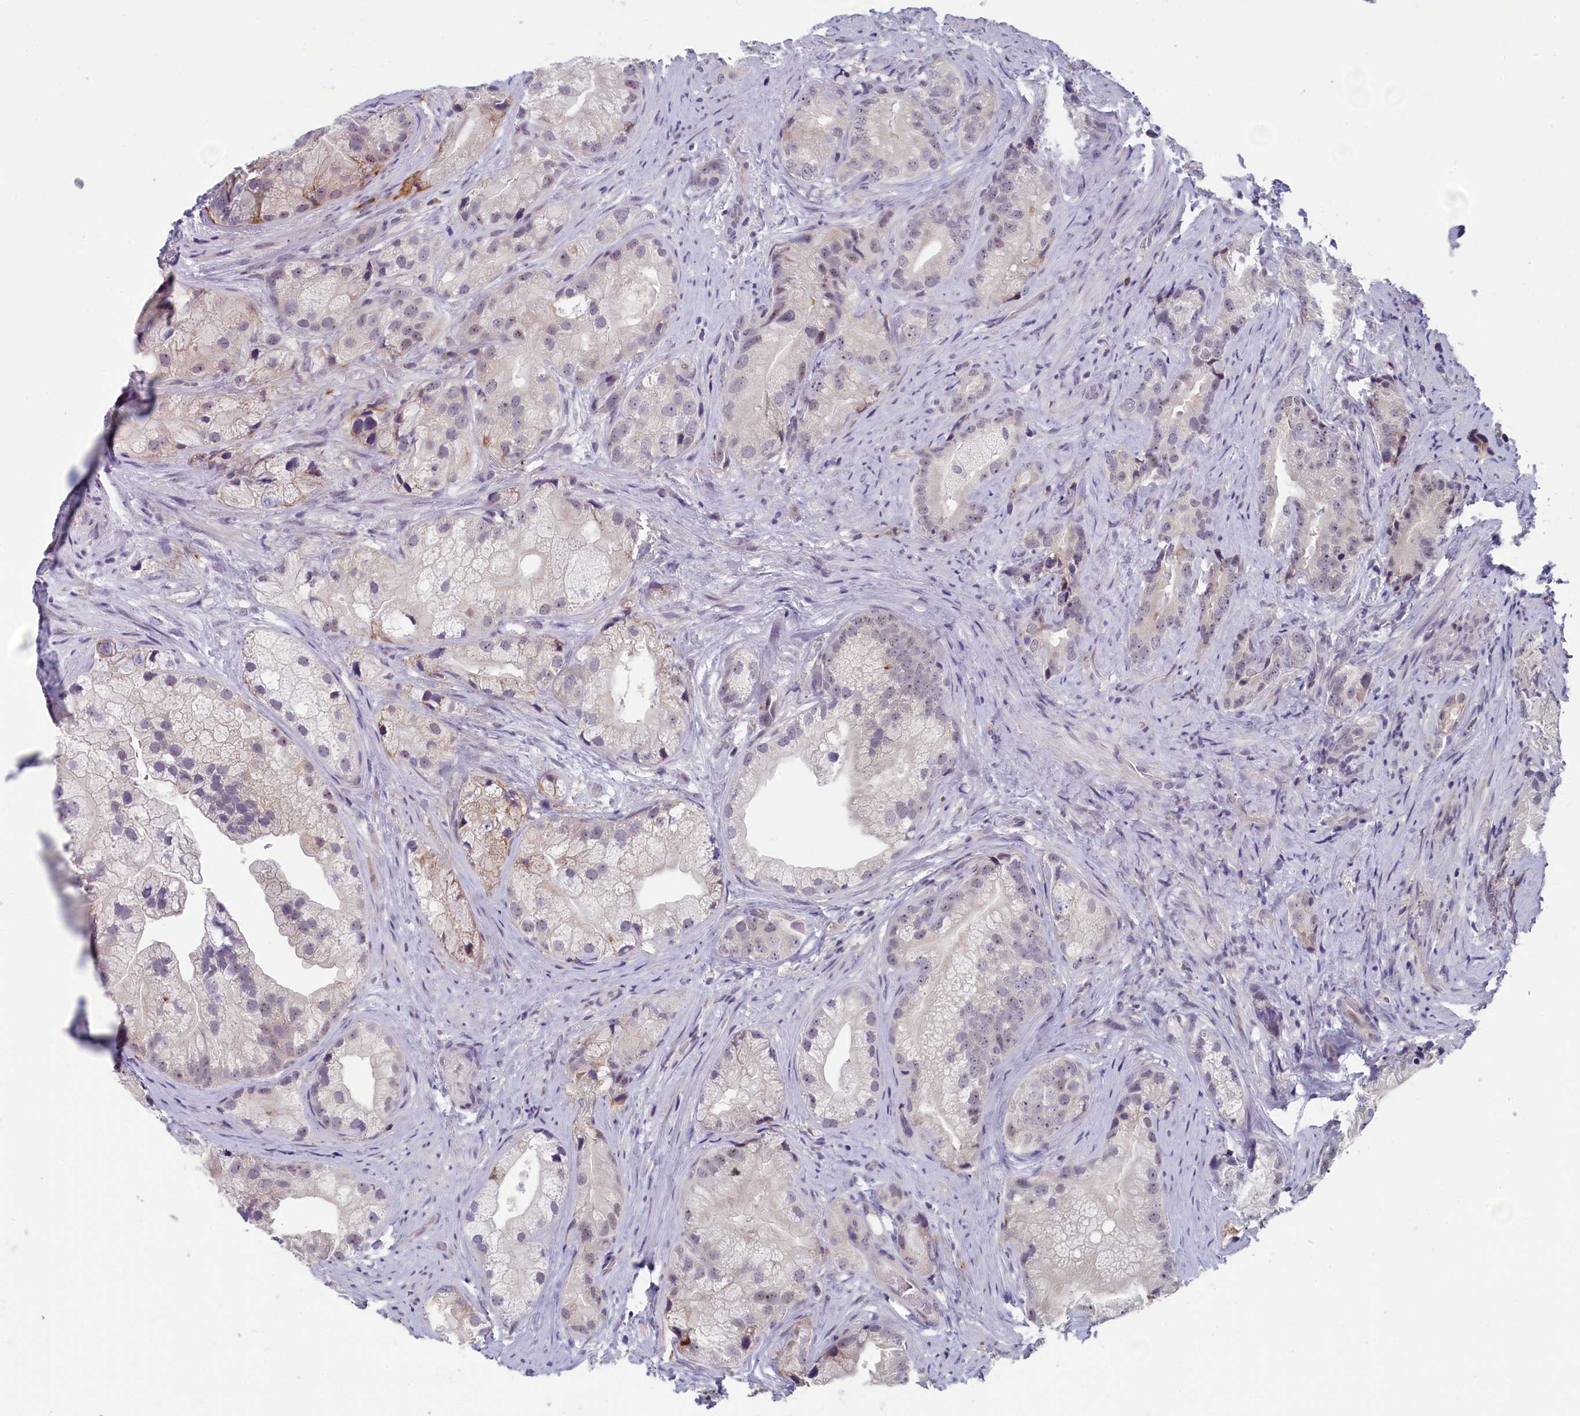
{"staining": {"intensity": "negative", "quantity": "none", "location": "none"}, "tissue": "prostate cancer", "cell_type": "Tumor cells", "image_type": "cancer", "snomed": [{"axis": "morphology", "description": "Adenocarcinoma, Low grade"}, {"axis": "topography", "description": "Prostate"}], "caption": "DAB (3,3'-diaminobenzidine) immunohistochemical staining of prostate cancer (low-grade adenocarcinoma) demonstrates no significant expression in tumor cells.", "gene": "CNEP1R1", "patient": {"sex": "male", "age": 71}}